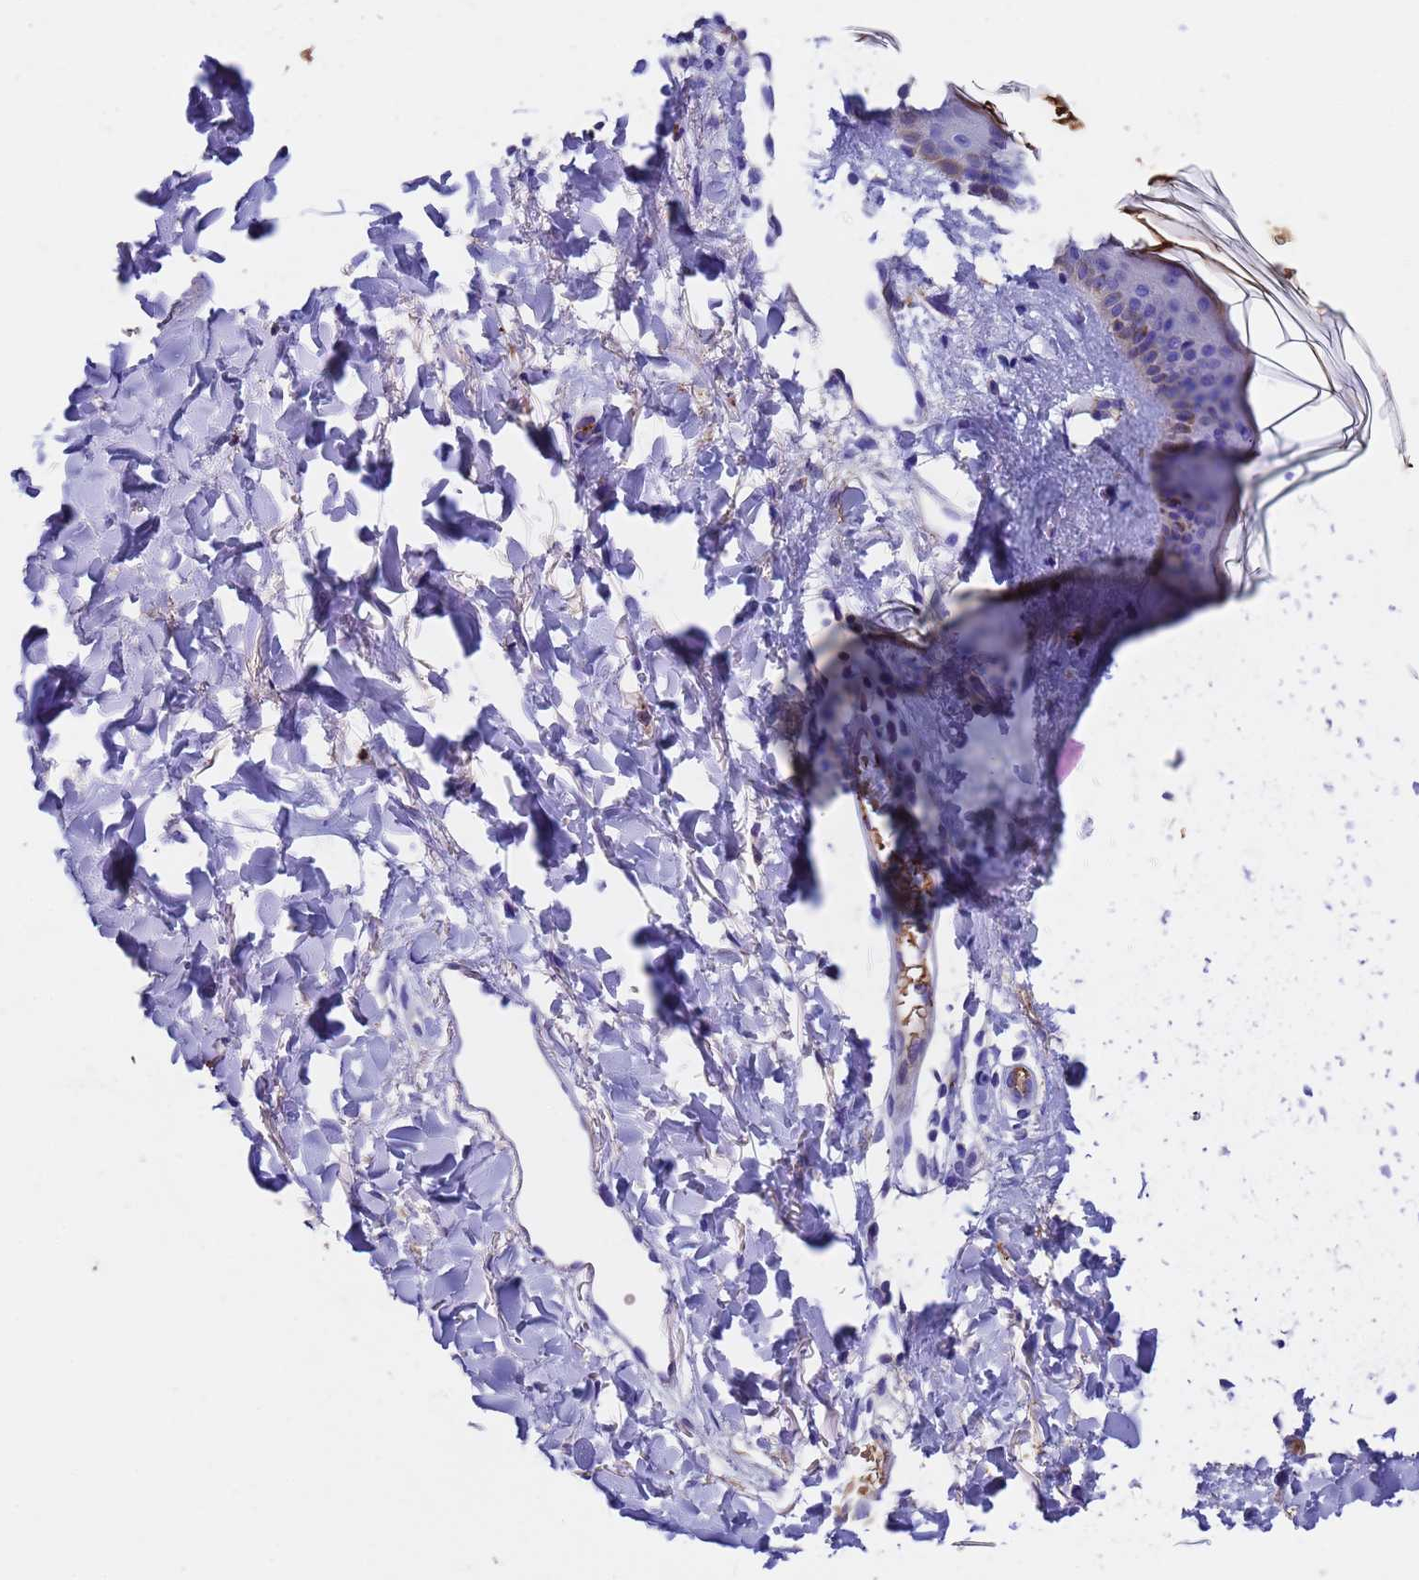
{"staining": {"intensity": "negative", "quantity": "none", "location": "none"}, "tissue": "skin", "cell_type": "Fibroblasts", "image_type": "normal", "snomed": [{"axis": "morphology", "description": "Normal tissue, NOS"}, {"axis": "topography", "description": "Skin"}], "caption": "A high-resolution image shows immunohistochemistry (IHC) staining of benign skin, which exhibits no significant staining in fibroblasts. (Brightfield microscopy of DAB (3,3'-diaminobenzidine) immunohistochemistry (IHC) at high magnification).", "gene": "ELP6", "patient": {"sex": "female", "age": 58}}